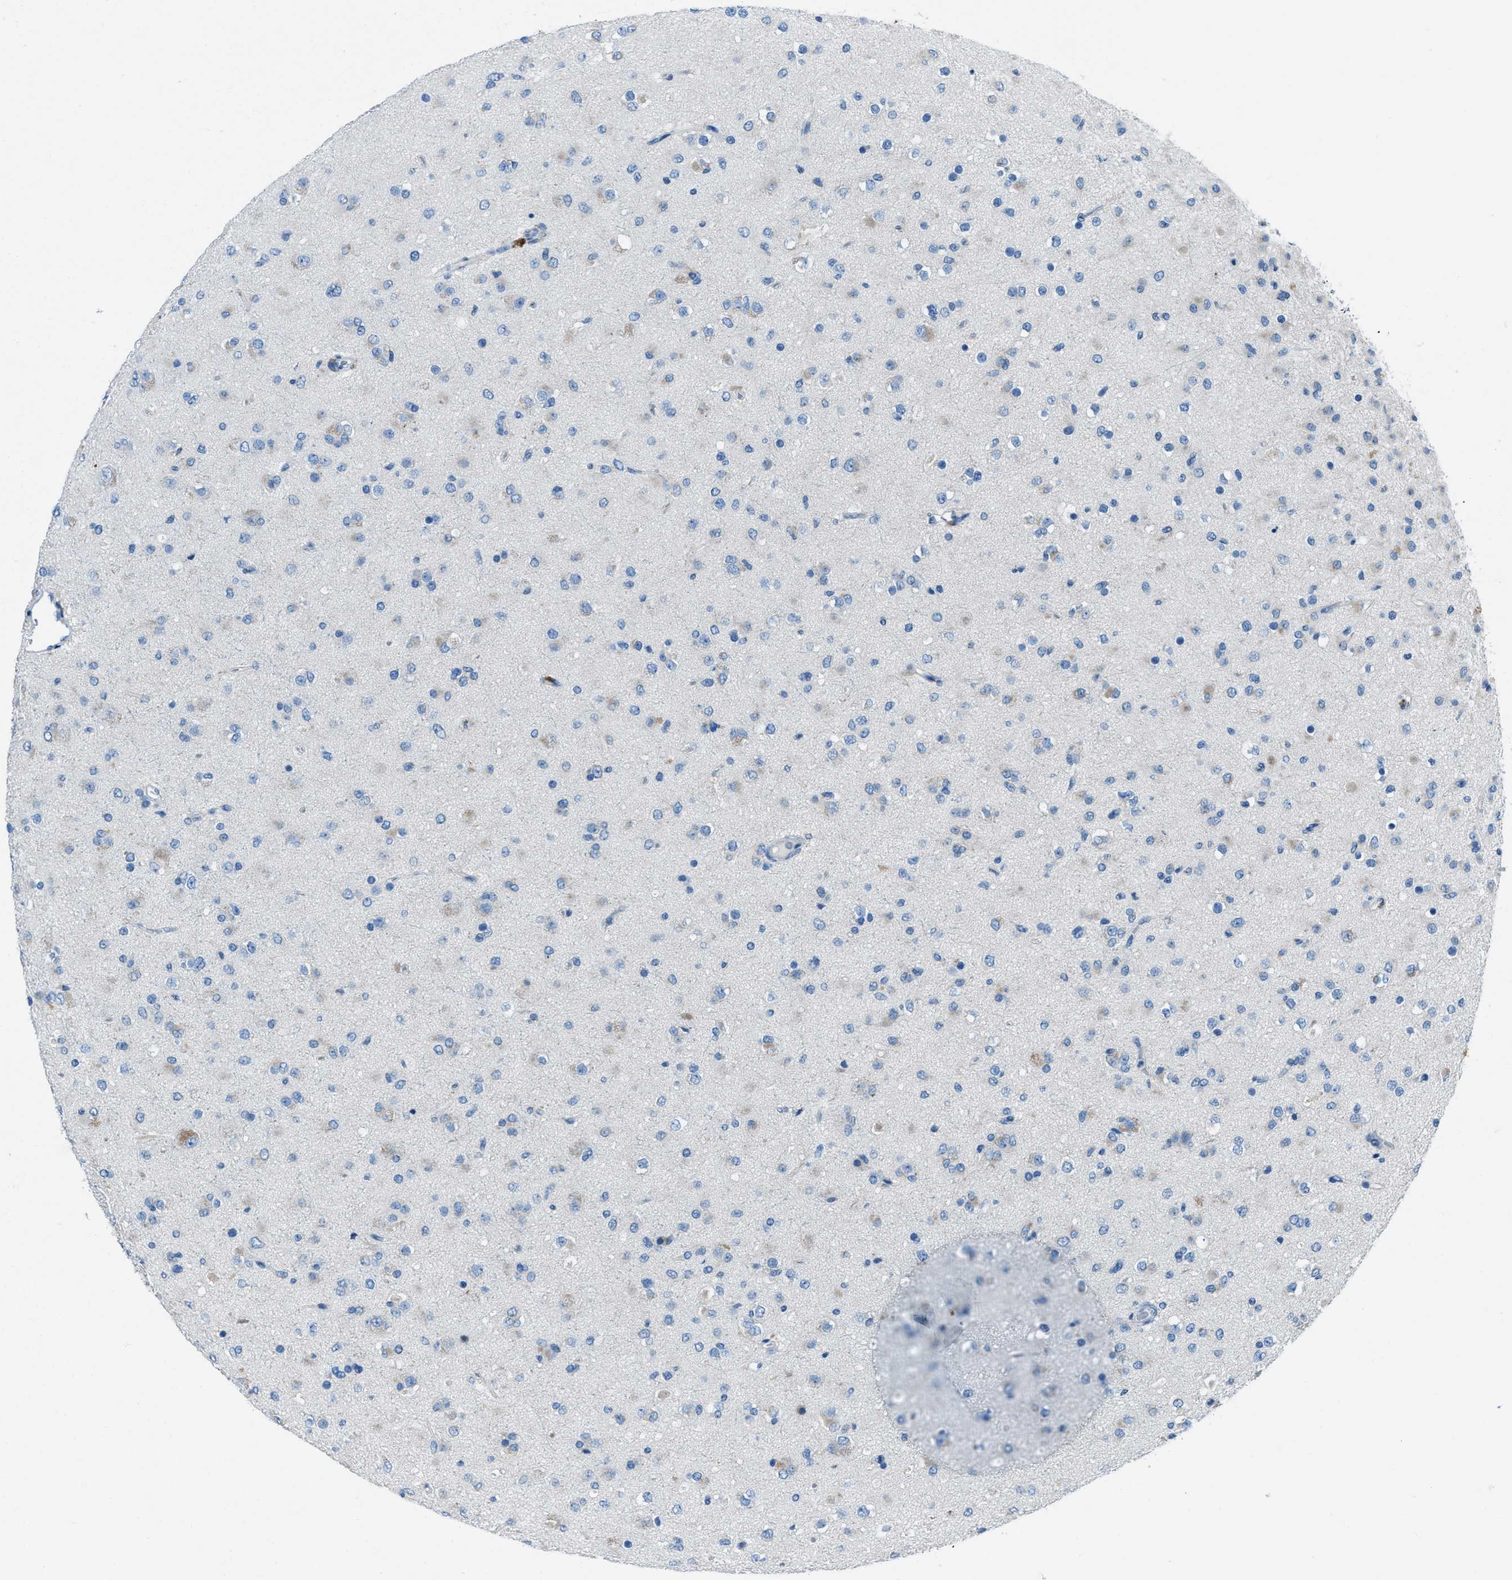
{"staining": {"intensity": "negative", "quantity": "none", "location": "none"}, "tissue": "glioma", "cell_type": "Tumor cells", "image_type": "cancer", "snomed": [{"axis": "morphology", "description": "Glioma, malignant, Low grade"}, {"axis": "topography", "description": "Brain"}], "caption": "Glioma was stained to show a protein in brown. There is no significant expression in tumor cells.", "gene": "AMACR", "patient": {"sex": "male", "age": 65}}